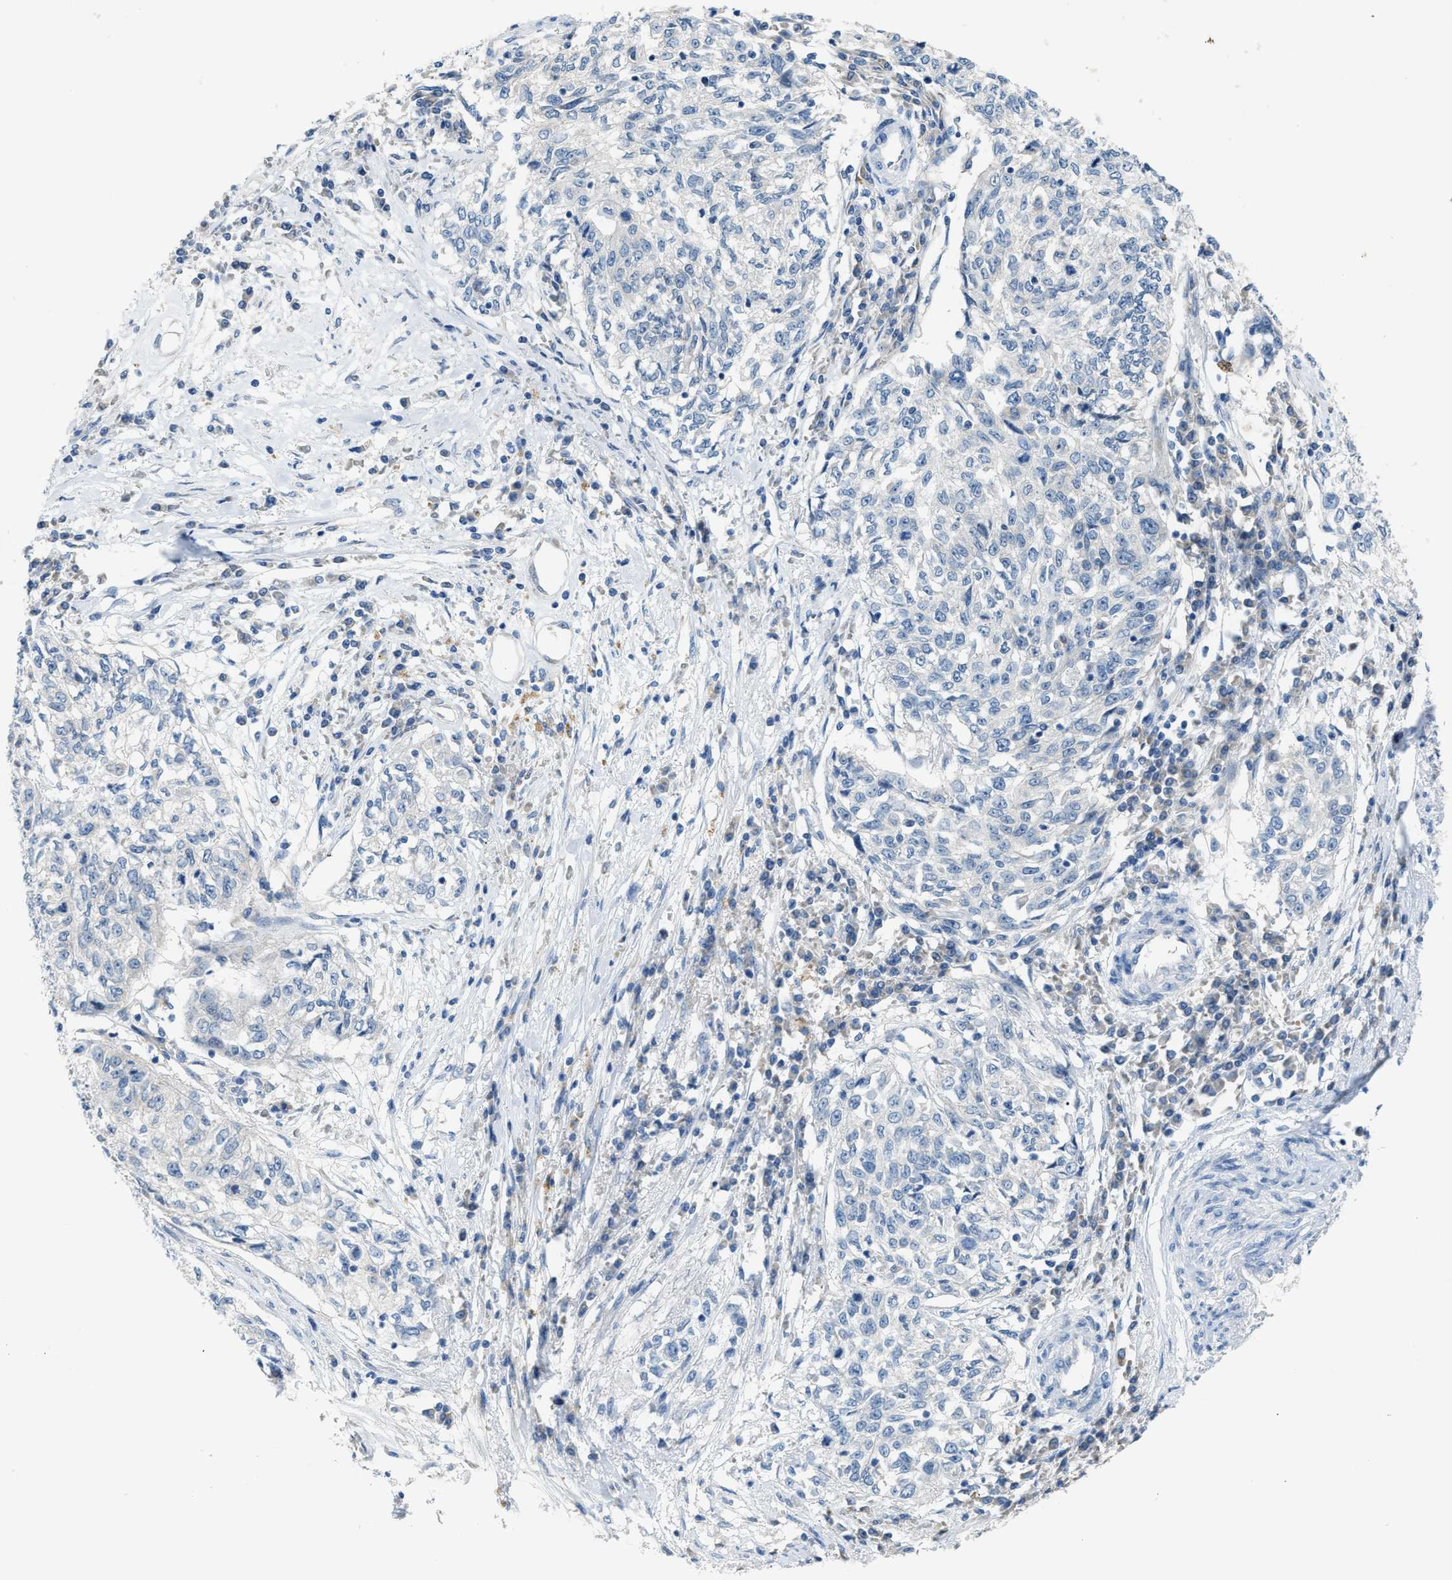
{"staining": {"intensity": "negative", "quantity": "none", "location": "none"}, "tissue": "cervical cancer", "cell_type": "Tumor cells", "image_type": "cancer", "snomed": [{"axis": "morphology", "description": "Squamous cell carcinoma, NOS"}, {"axis": "topography", "description": "Cervix"}], "caption": "Human cervical cancer stained for a protein using immunohistochemistry shows no expression in tumor cells.", "gene": "KLHDC10", "patient": {"sex": "female", "age": 57}}